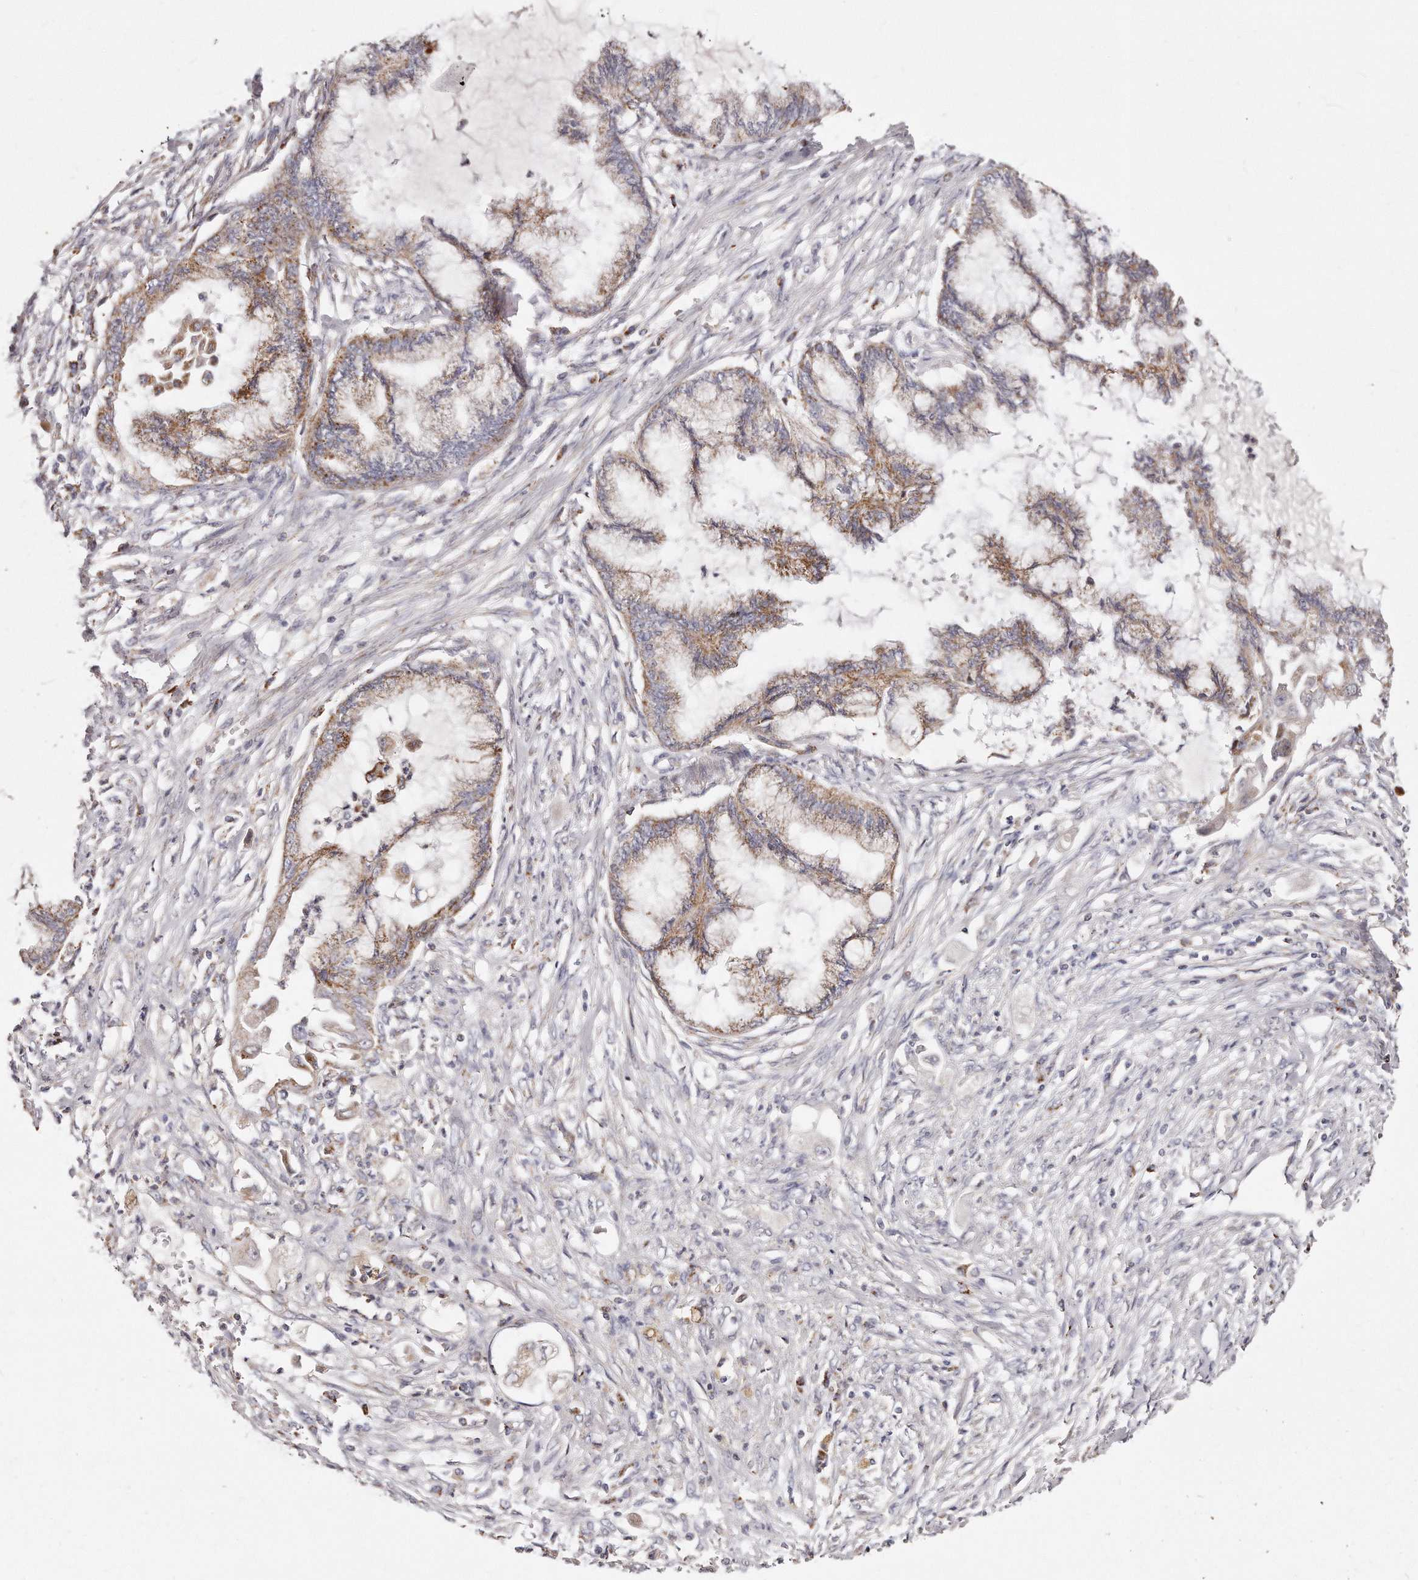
{"staining": {"intensity": "moderate", "quantity": ">75%", "location": "cytoplasmic/membranous"}, "tissue": "endometrial cancer", "cell_type": "Tumor cells", "image_type": "cancer", "snomed": [{"axis": "morphology", "description": "Adenocarcinoma, NOS"}, {"axis": "topography", "description": "Endometrium"}], "caption": "DAB (3,3'-diaminobenzidine) immunohistochemical staining of human endometrial cancer exhibits moderate cytoplasmic/membranous protein expression in about >75% of tumor cells.", "gene": "RTKN", "patient": {"sex": "female", "age": 86}}